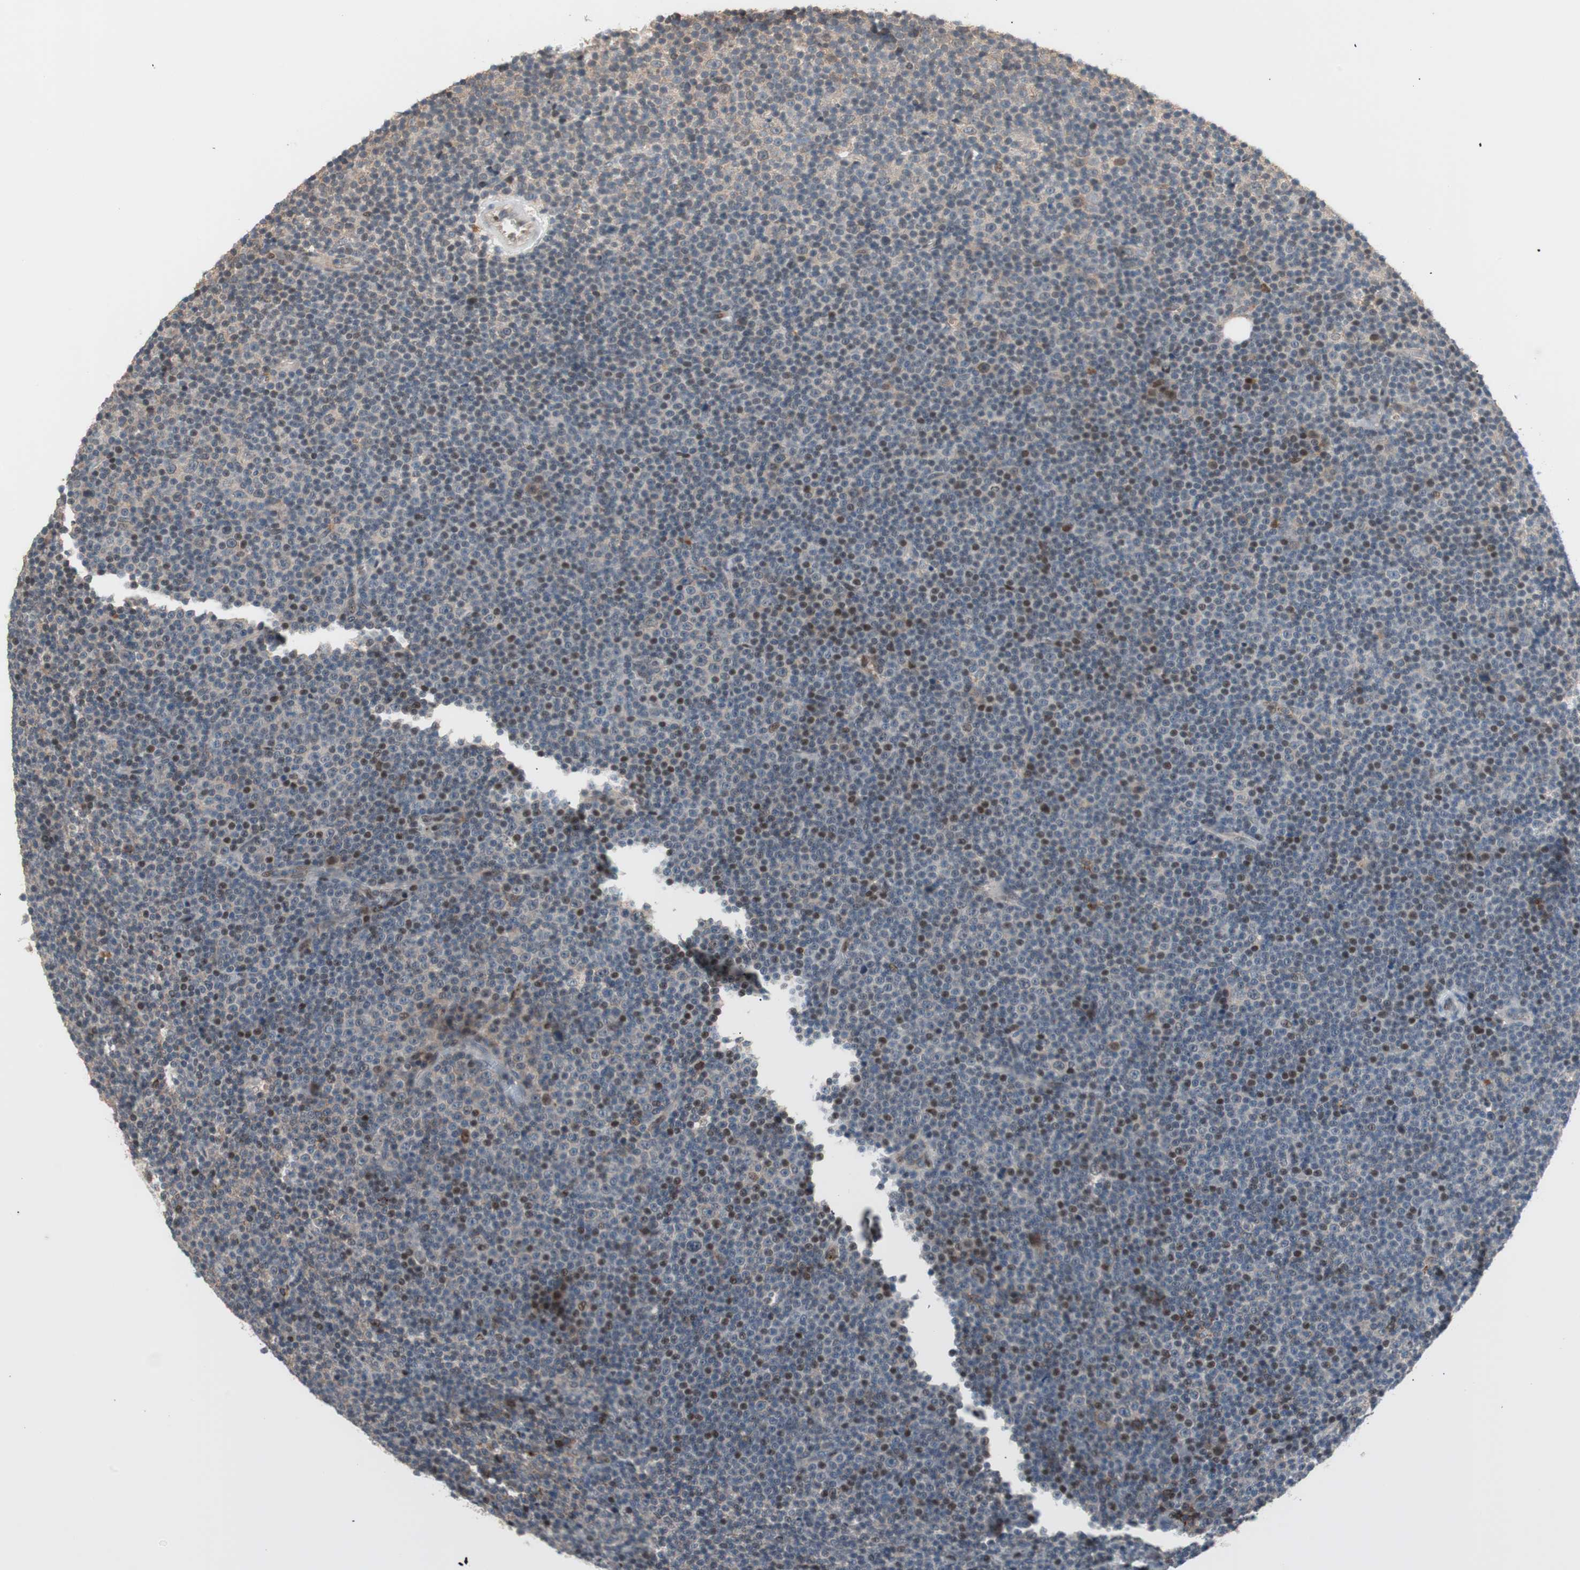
{"staining": {"intensity": "moderate", "quantity": "25%-75%", "location": "nuclear"}, "tissue": "lymphoma", "cell_type": "Tumor cells", "image_type": "cancer", "snomed": [{"axis": "morphology", "description": "Malignant lymphoma, non-Hodgkin's type, Low grade"}, {"axis": "topography", "description": "Lymph node"}], "caption": "The photomicrograph exhibits staining of lymphoma, revealing moderate nuclear protein positivity (brown color) within tumor cells.", "gene": "POLH", "patient": {"sex": "female", "age": 67}}